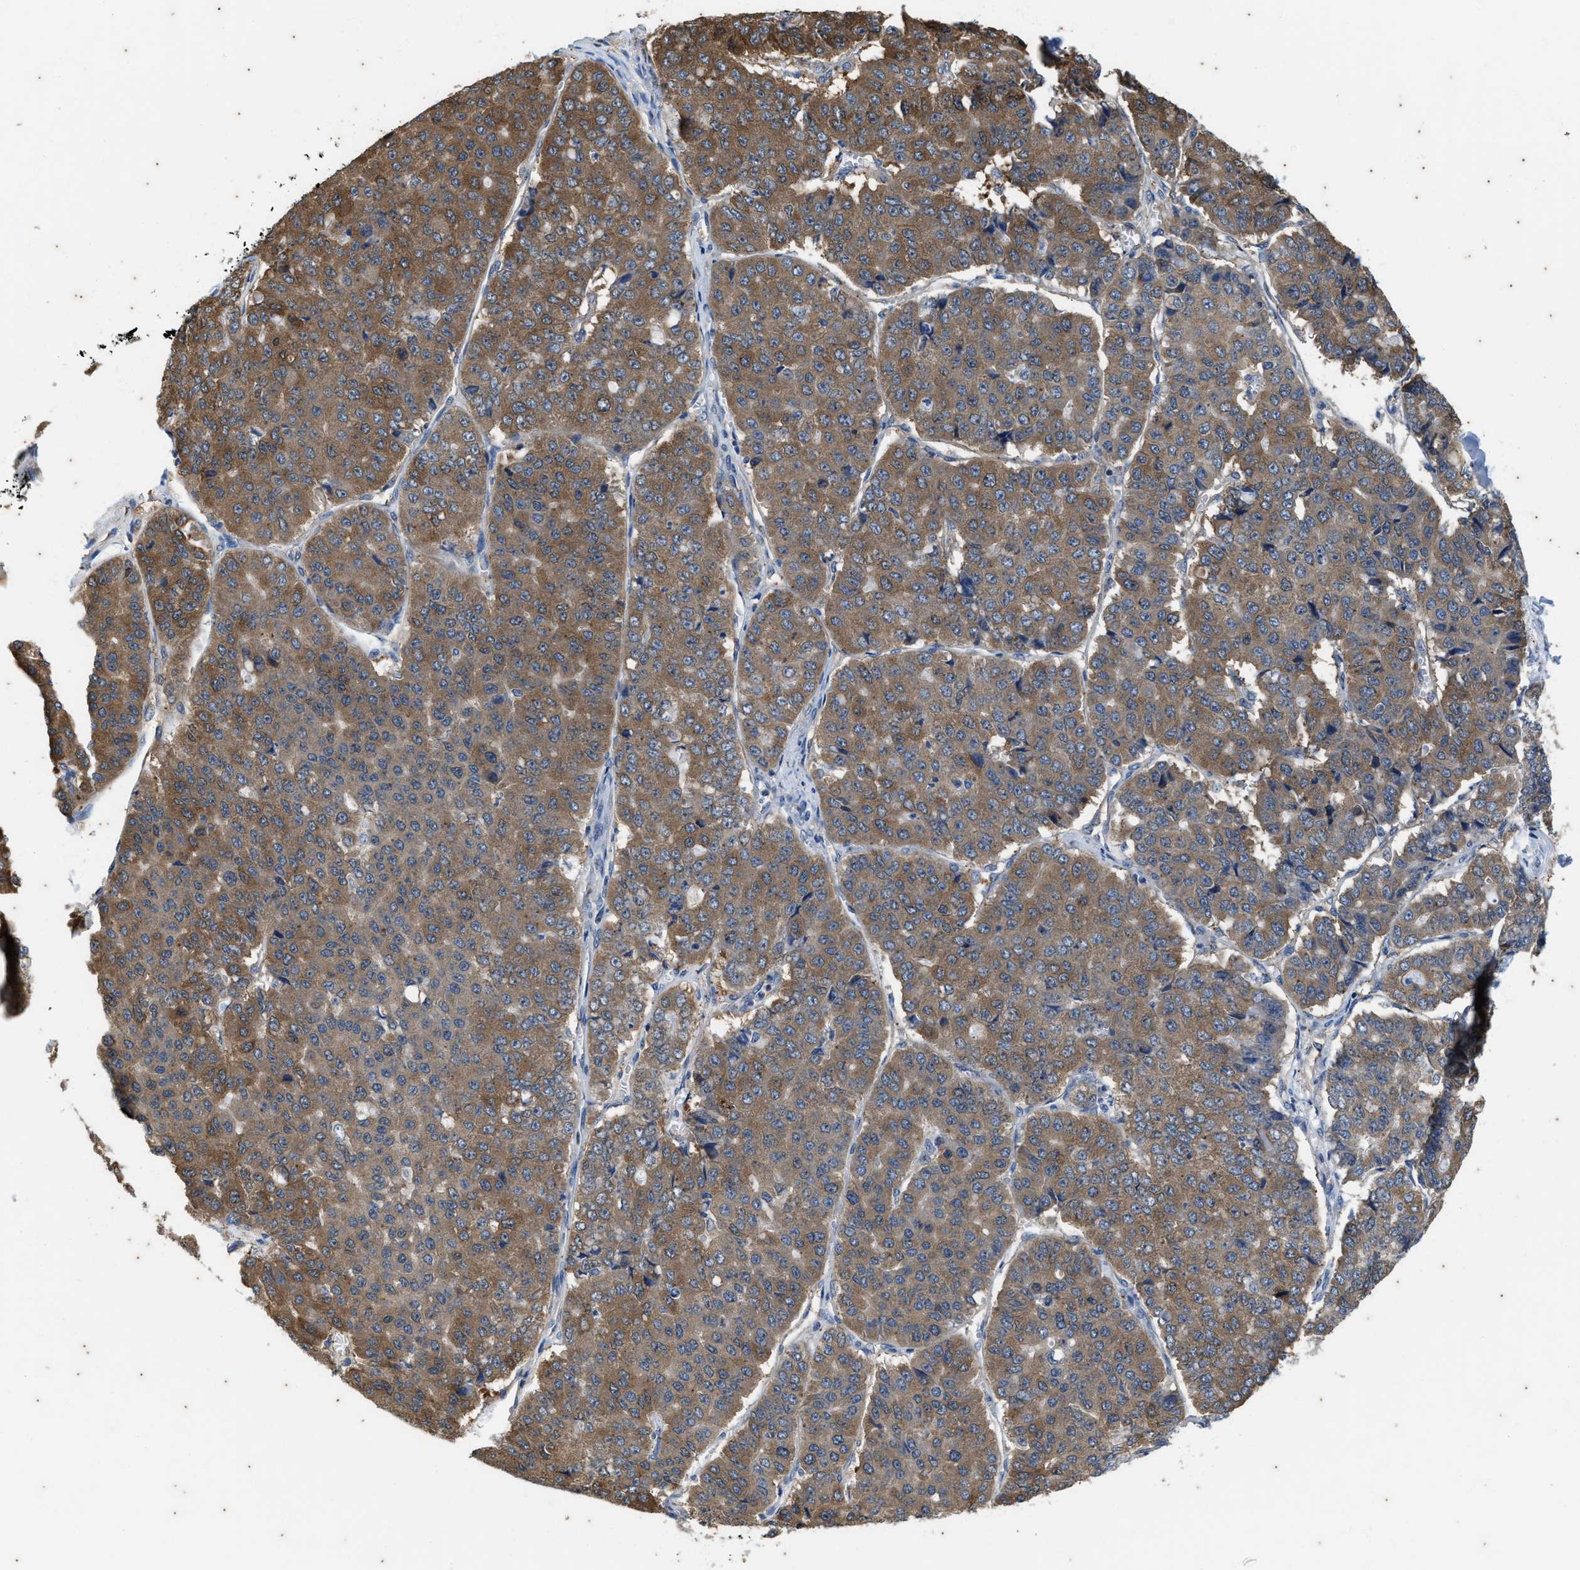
{"staining": {"intensity": "moderate", "quantity": ">75%", "location": "cytoplasmic/membranous"}, "tissue": "pancreatic cancer", "cell_type": "Tumor cells", "image_type": "cancer", "snomed": [{"axis": "morphology", "description": "Adenocarcinoma, NOS"}, {"axis": "topography", "description": "Pancreas"}], "caption": "Pancreatic cancer stained with a brown dye displays moderate cytoplasmic/membranous positive positivity in approximately >75% of tumor cells.", "gene": "COX19", "patient": {"sex": "male", "age": 50}}